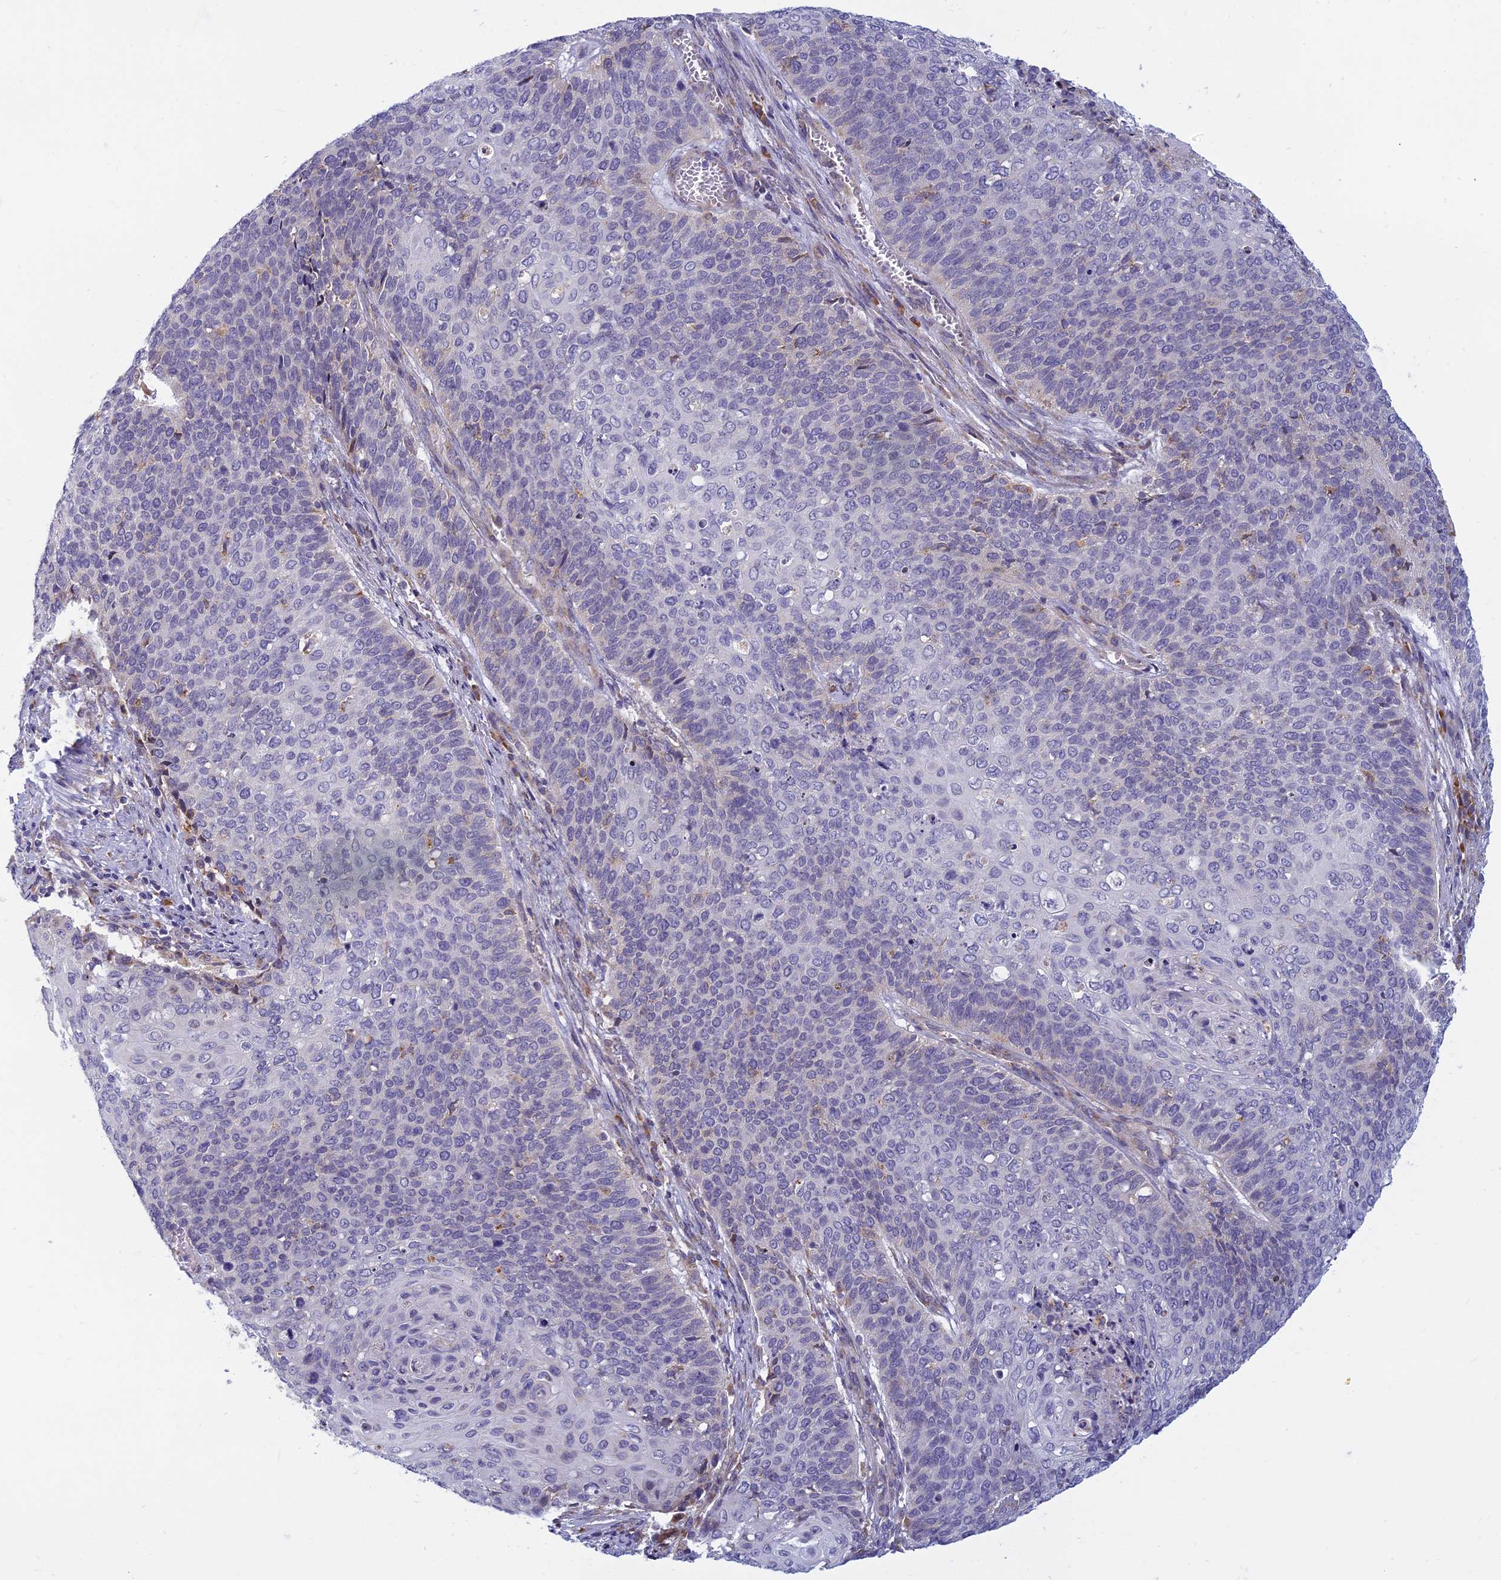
{"staining": {"intensity": "negative", "quantity": "none", "location": "none"}, "tissue": "cervical cancer", "cell_type": "Tumor cells", "image_type": "cancer", "snomed": [{"axis": "morphology", "description": "Squamous cell carcinoma, NOS"}, {"axis": "topography", "description": "Cervix"}], "caption": "Protein analysis of squamous cell carcinoma (cervical) shows no significant expression in tumor cells.", "gene": "DDX51", "patient": {"sex": "female", "age": 39}}